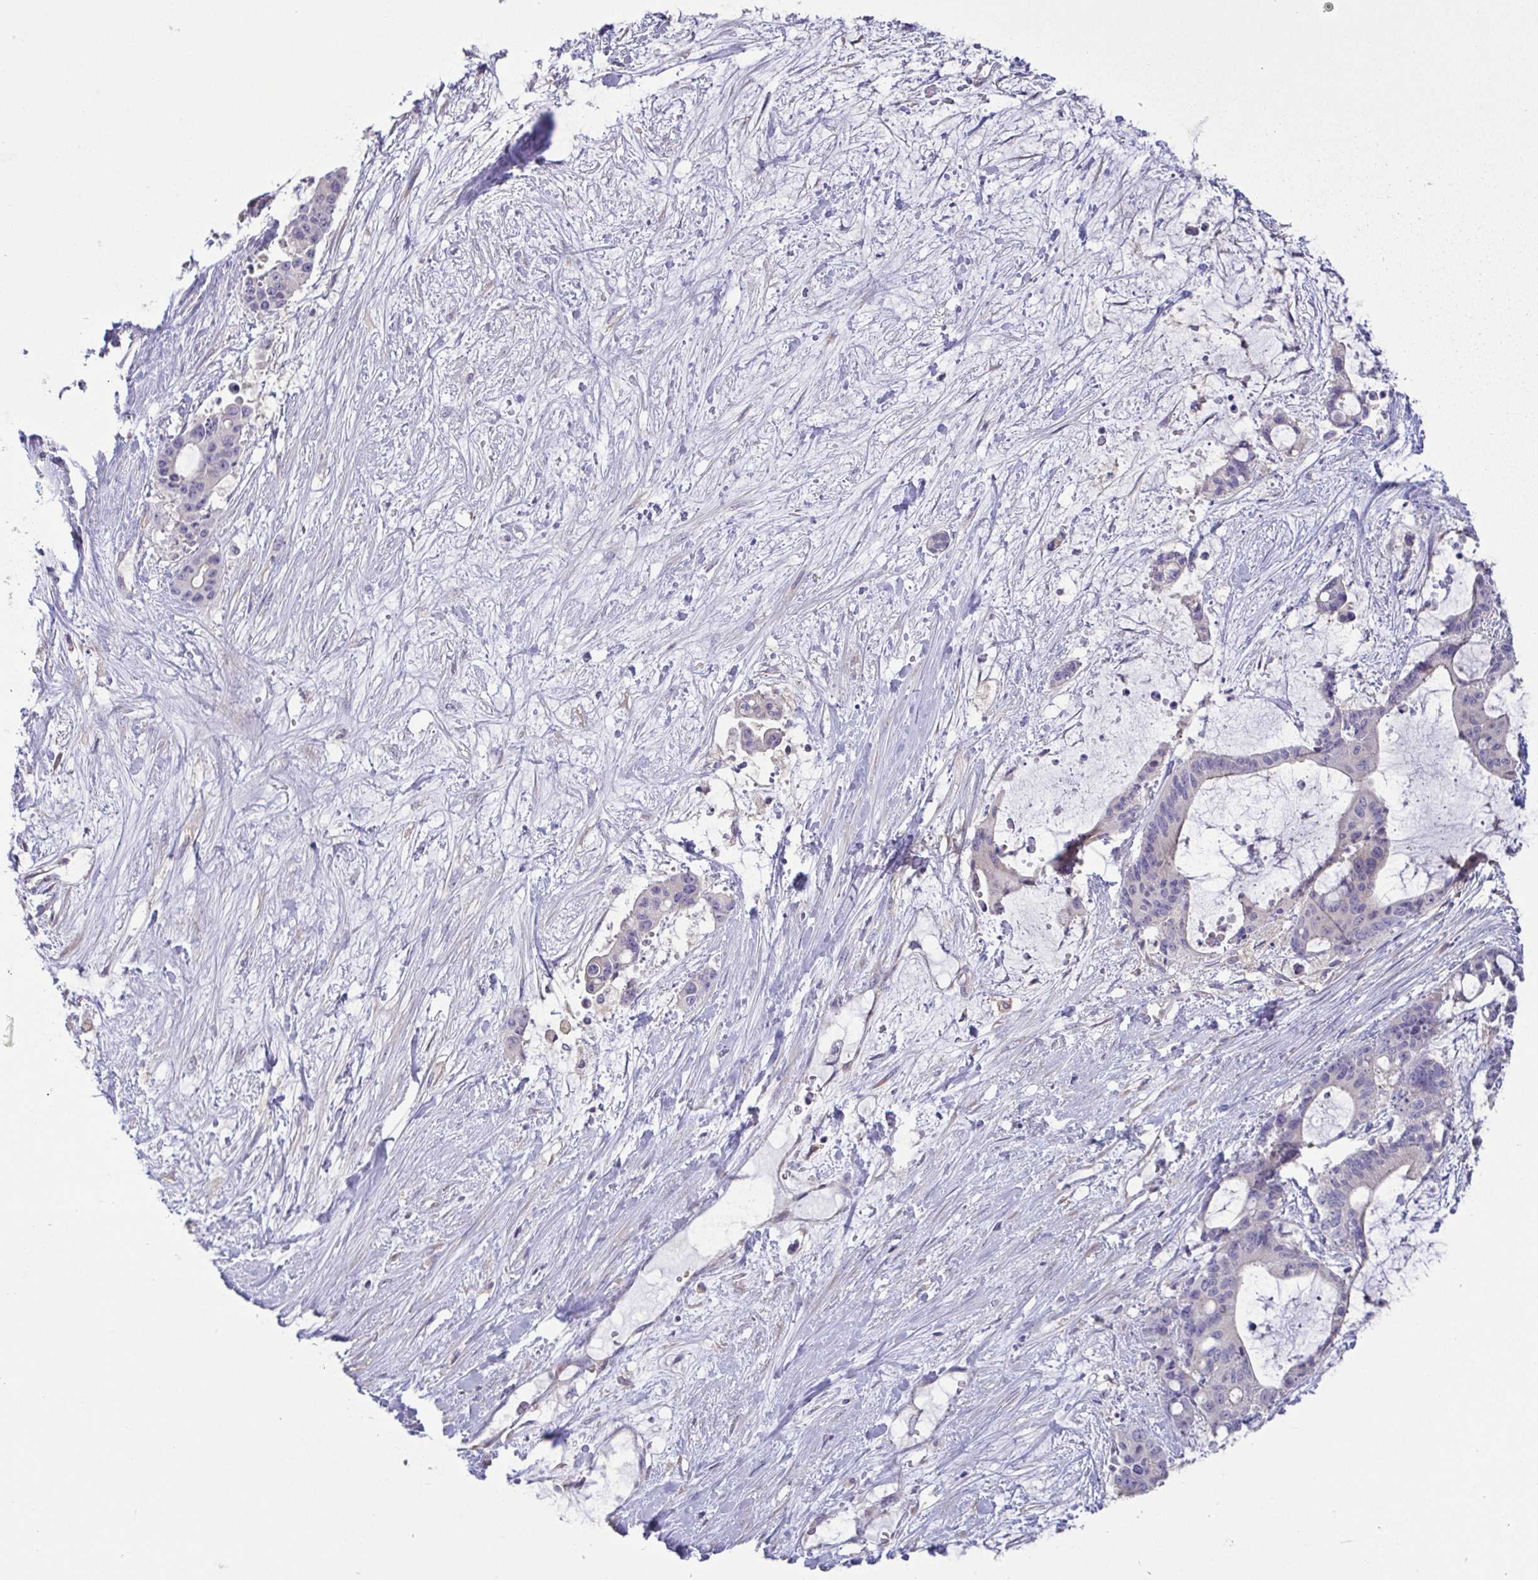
{"staining": {"intensity": "negative", "quantity": "none", "location": "none"}, "tissue": "liver cancer", "cell_type": "Tumor cells", "image_type": "cancer", "snomed": [{"axis": "morphology", "description": "Normal tissue, NOS"}, {"axis": "morphology", "description": "Cholangiocarcinoma"}, {"axis": "topography", "description": "Liver"}, {"axis": "topography", "description": "Peripheral nerve tissue"}], "caption": "This is an immunohistochemistry (IHC) micrograph of liver cancer (cholangiocarcinoma). There is no positivity in tumor cells.", "gene": "LMF2", "patient": {"sex": "female", "age": 73}}